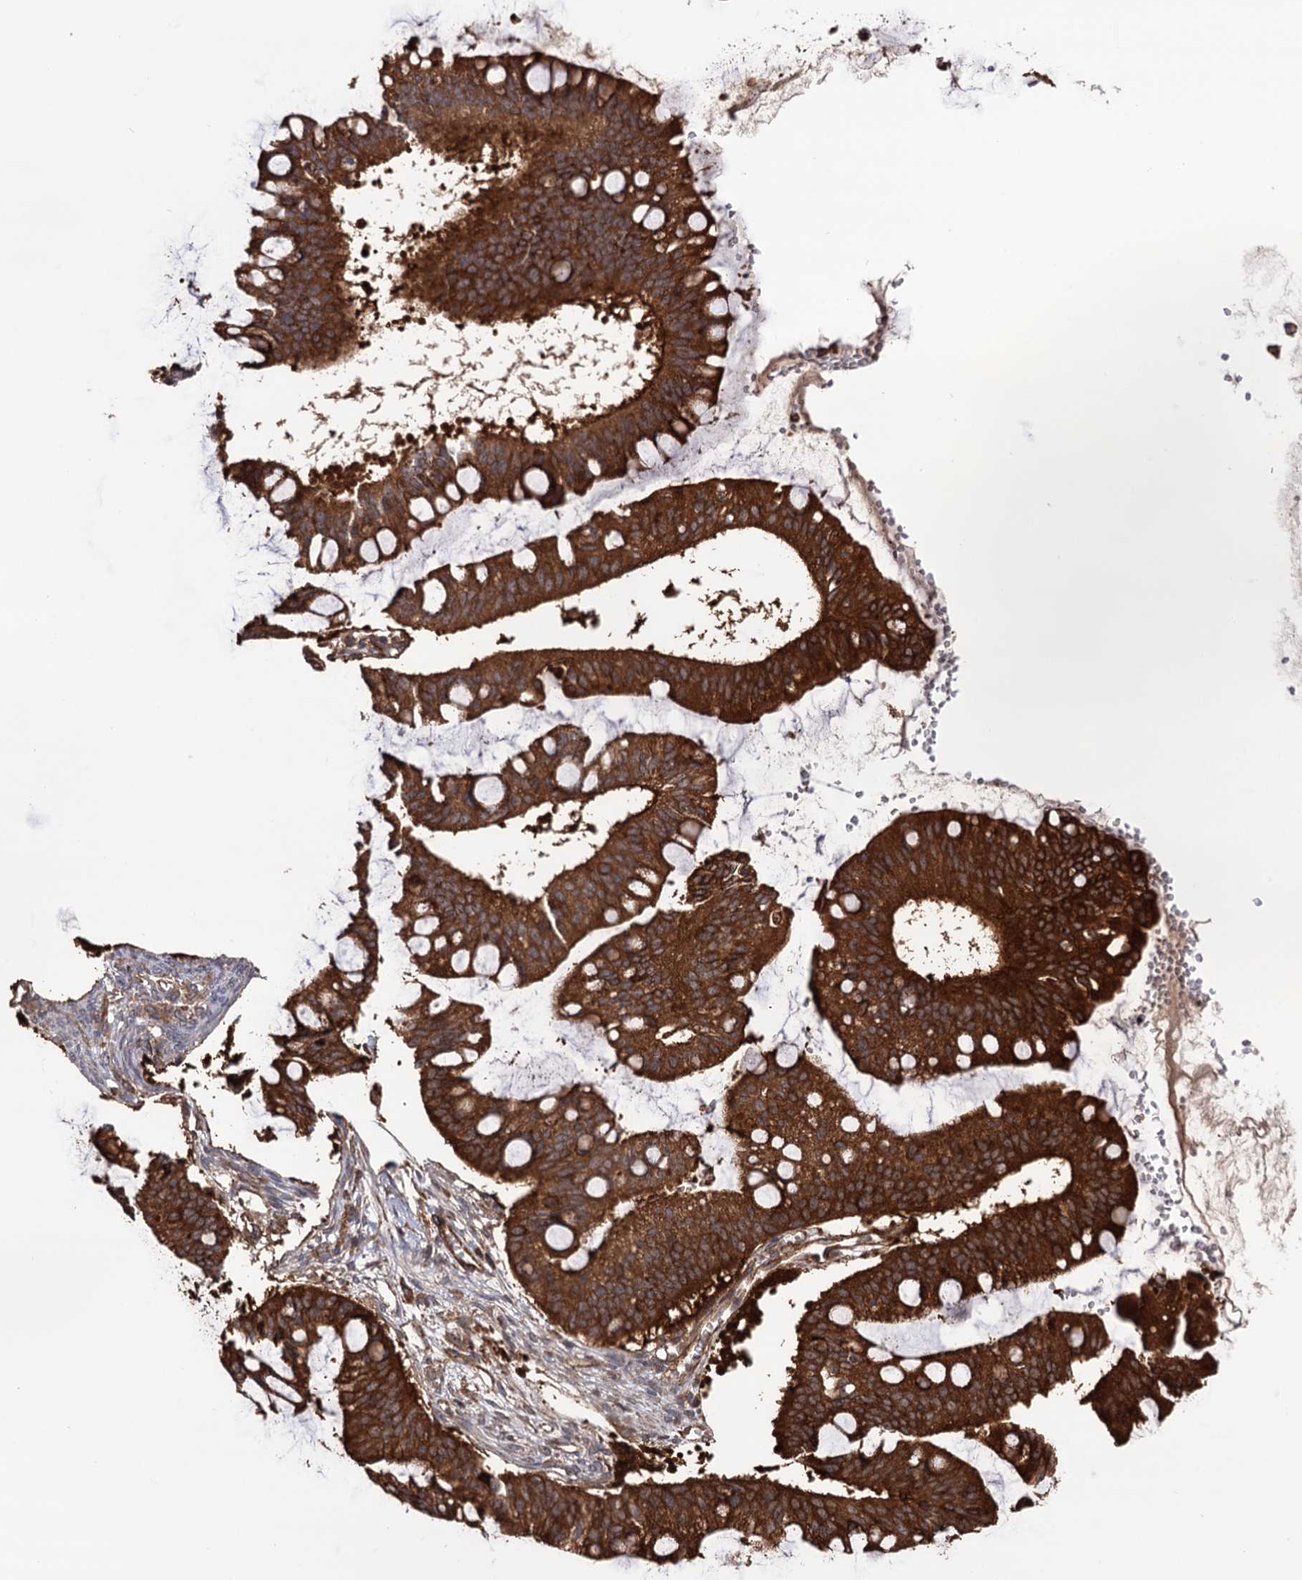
{"staining": {"intensity": "strong", "quantity": ">75%", "location": "cytoplasmic/membranous"}, "tissue": "ovarian cancer", "cell_type": "Tumor cells", "image_type": "cancer", "snomed": [{"axis": "morphology", "description": "Cystadenocarcinoma, mucinous, NOS"}, {"axis": "topography", "description": "Ovary"}], "caption": "The micrograph displays a brown stain indicating the presence of a protein in the cytoplasmic/membranous of tumor cells in ovarian cancer (mucinous cystadenocarcinoma).", "gene": "ATP8B4", "patient": {"sex": "female", "age": 73}}